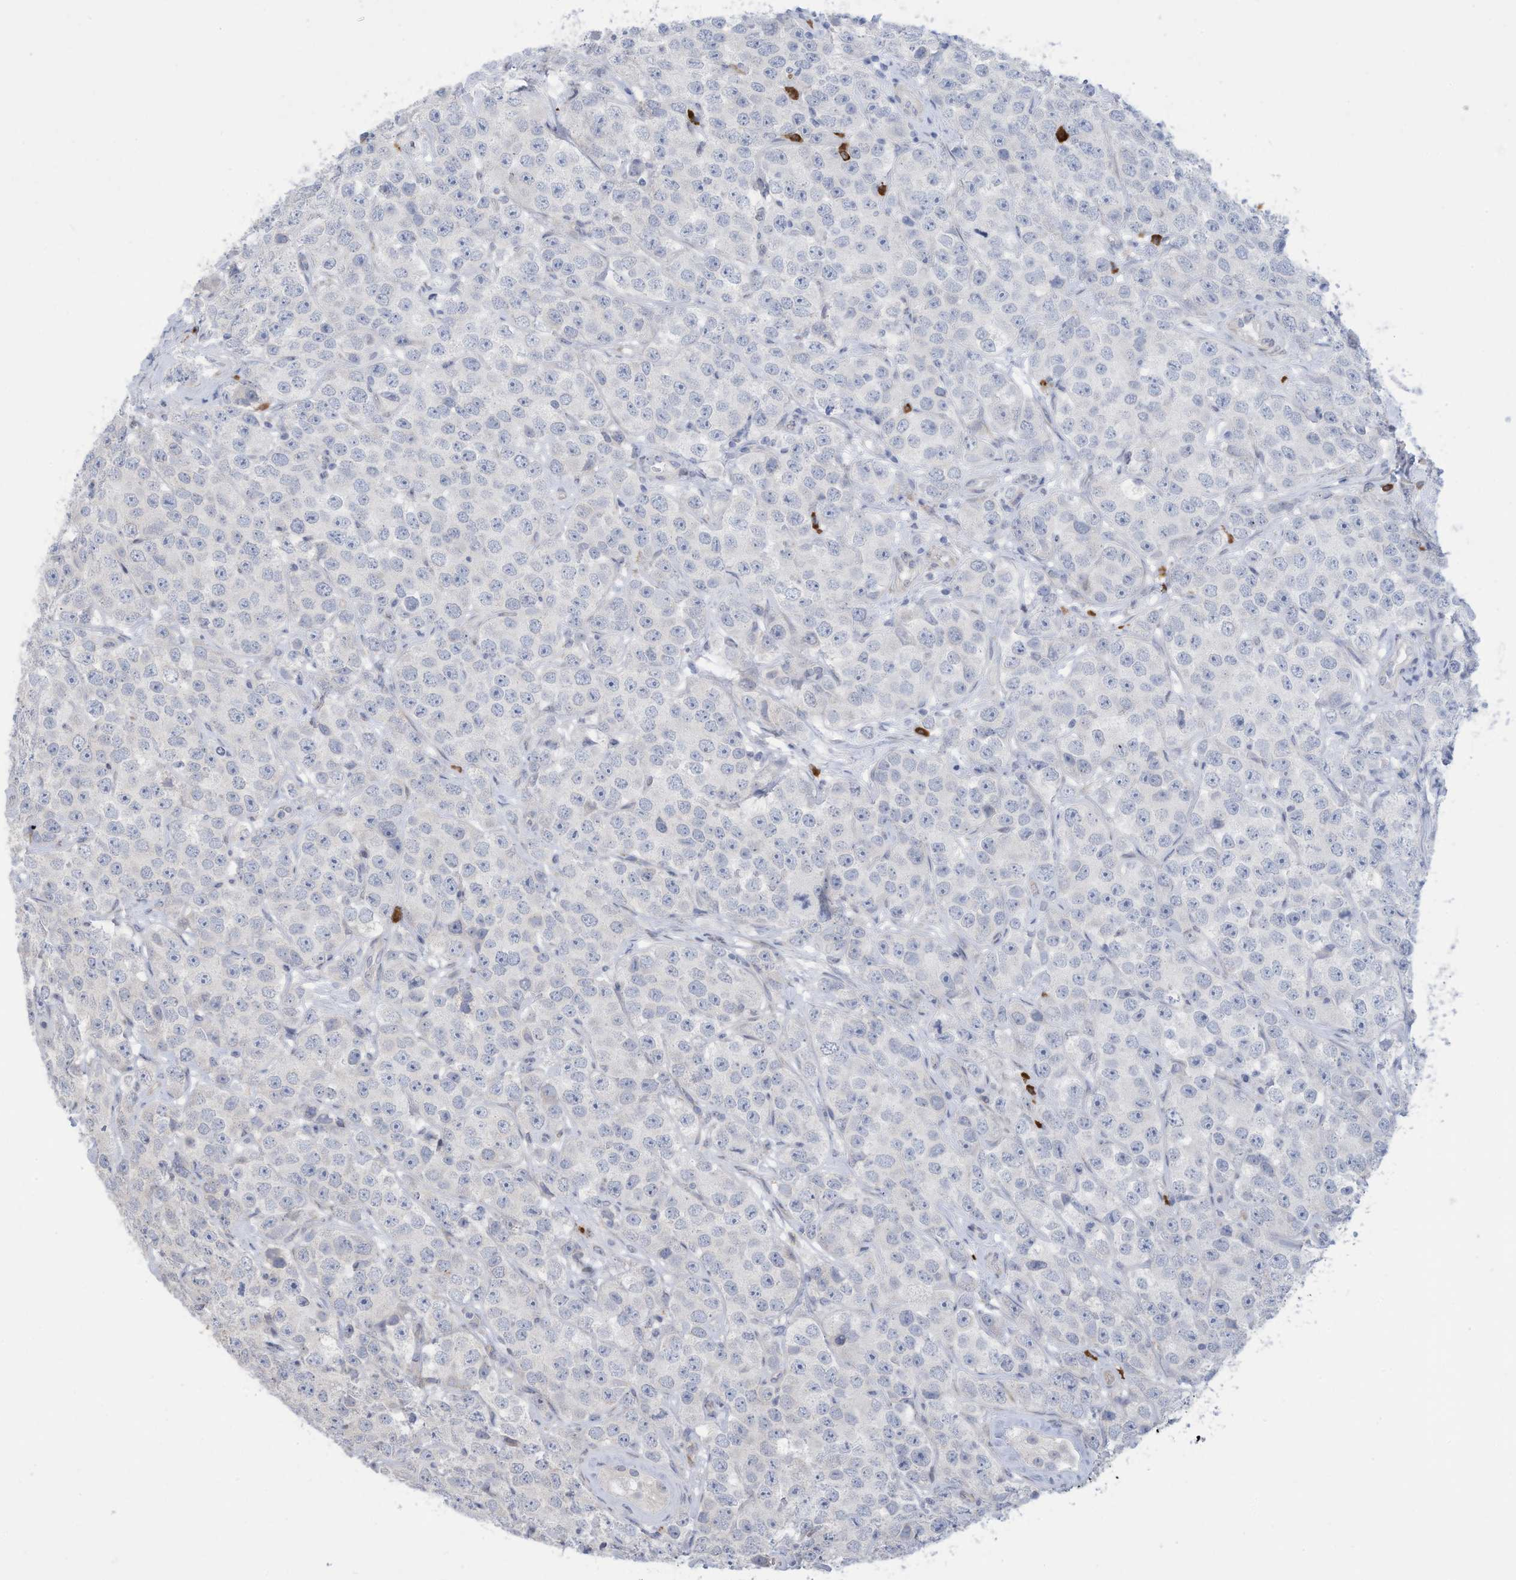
{"staining": {"intensity": "negative", "quantity": "none", "location": "none"}, "tissue": "testis cancer", "cell_type": "Tumor cells", "image_type": "cancer", "snomed": [{"axis": "morphology", "description": "Seminoma, NOS"}, {"axis": "topography", "description": "Testis"}], "caption": "DAB (3,3'-diaminobenzidine) immunohistochemical staining of human testis cancer (seminoma) displays no significant positivity in tumor cells. (DAB immunohistochemistry with hematoxylin counter stain).", "gene": "ZNF292", "patient": {"sex": "male", "age": 28}}